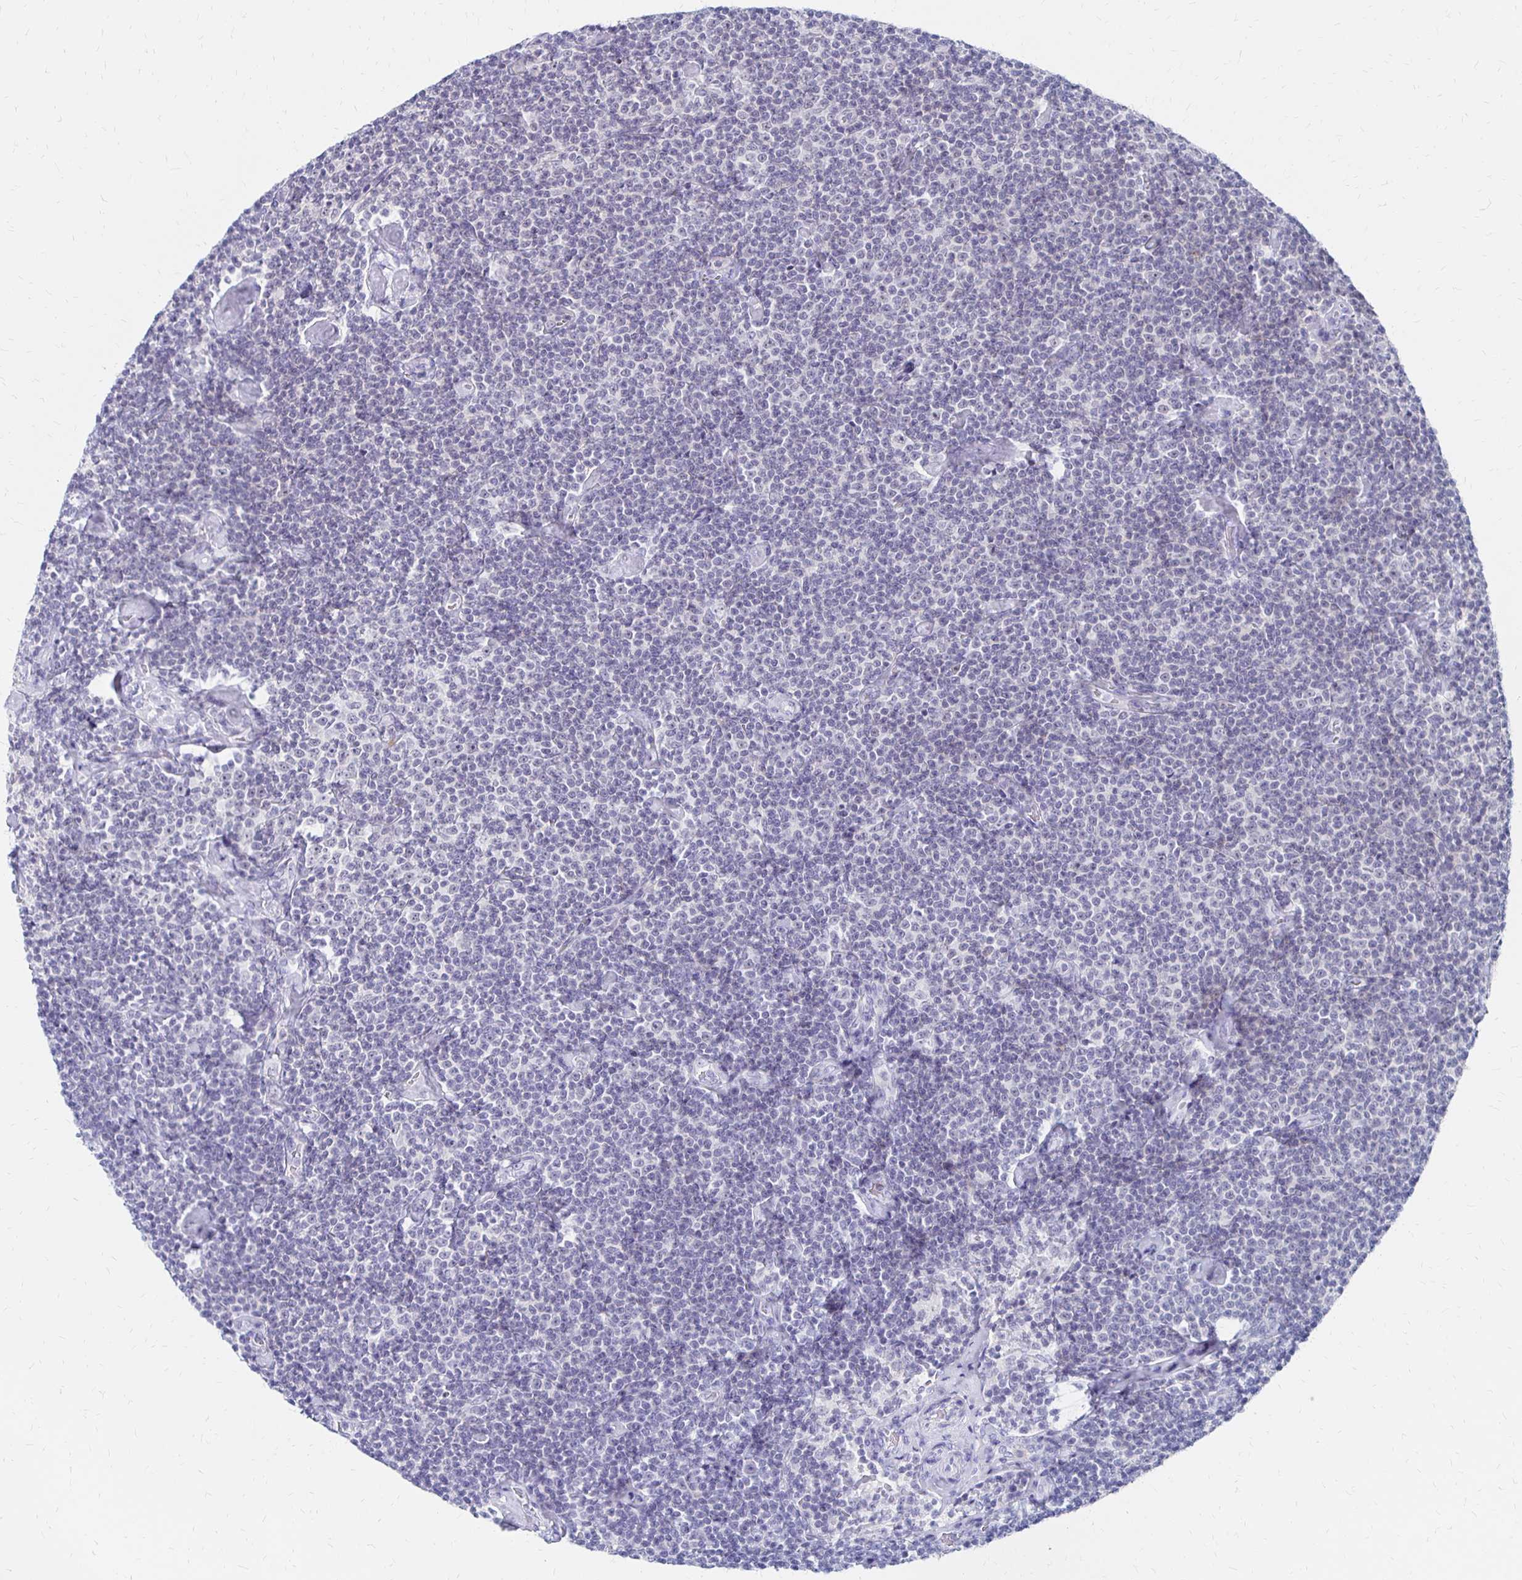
{"staining": {"intensity": "negative", "quantity": "none", "location": "none"}, "tissue": "lymphoma", "cell_type": "Tumor cells", "image_type": "cancer", "snomed": [{"axis": "morphology", "description": "Malignant lymphoma, non-Hodgkin's type, Low grade"}, {"axis": "topography", "description": "Lymph node"}], "caption": "This is a image of IHC staining of low-grade malignant lymphoma, non-Hodgkin's type, which shows no expression in tumor cells.", "gene": "SYT2", "patient": {"sex": "male", "age": 81}}